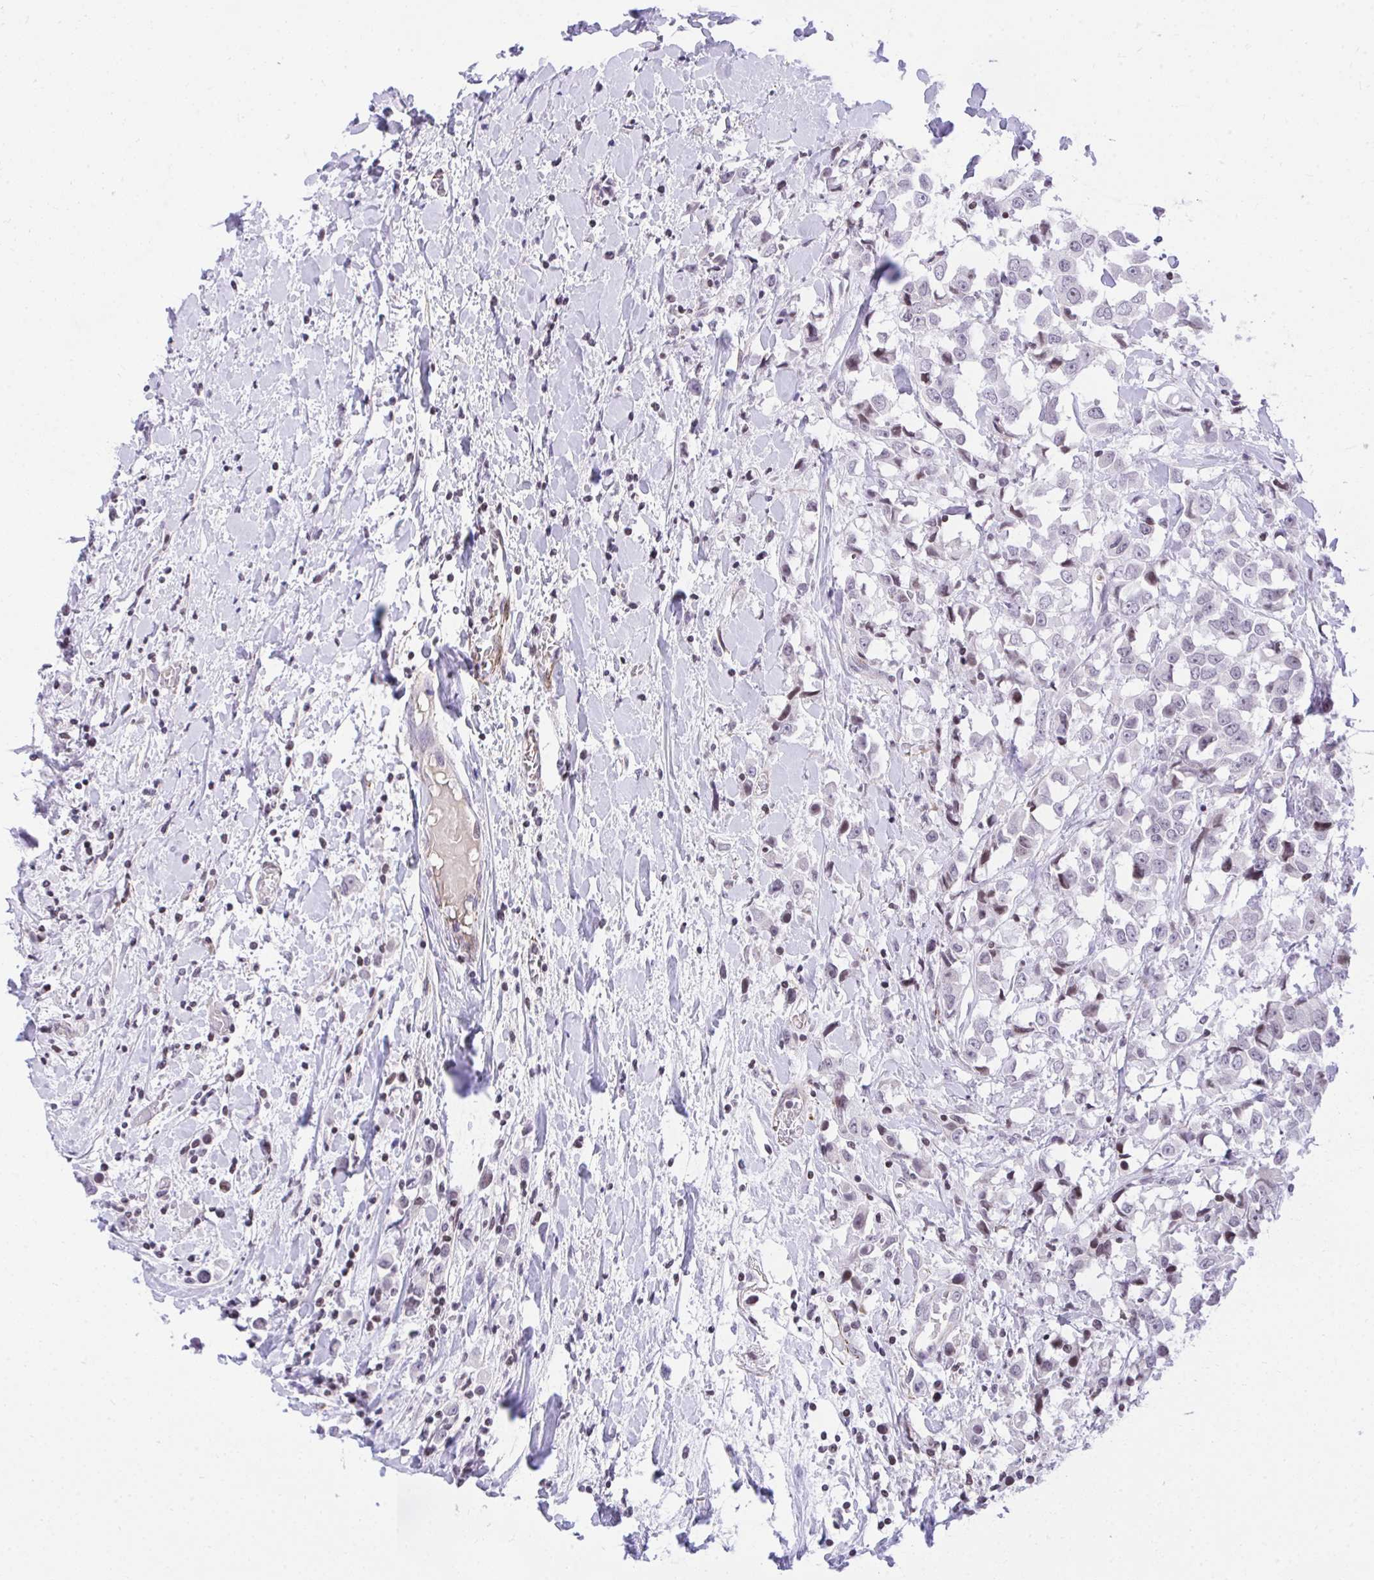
{"staining": {"intensity": "negative", "quantity": "none", "location": "none"}, "tissue": "breast cancer", "cell_type": "Tumor cells", "image_type": "cancer", "snomed": [{"axis": "morphology", "description": "Duct carcinoma"}, {"axis": "topography", "description": "Breast"}], "caption": "Tumor cells are negative for brown protein staining in infiltrating ductal carcinoma (breast).", "gene": "KCNN4", "patient": {"sex": "female", "age": 61}}